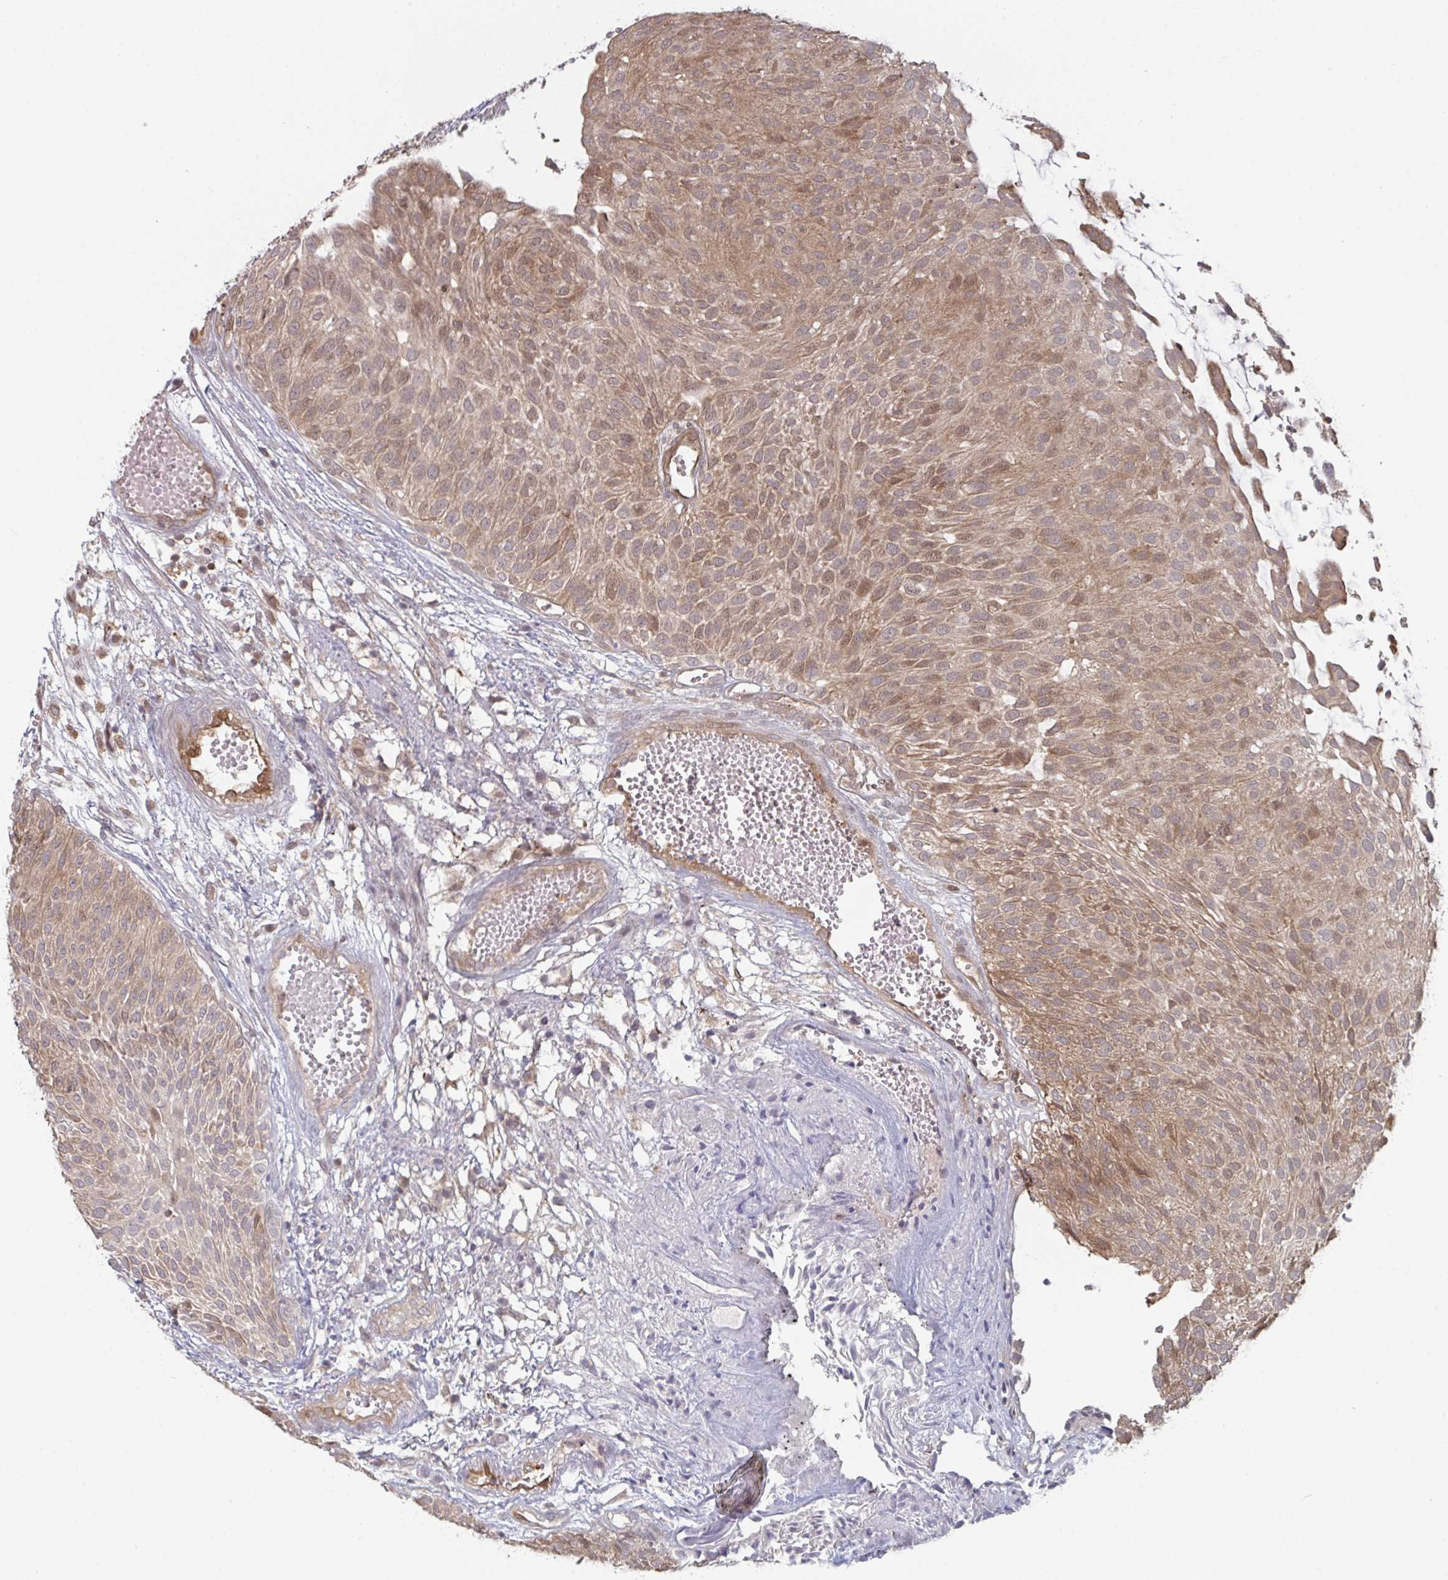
{"staining": {"intensity": "moderate", "quantity": ">75%", "location": "cytoplasmic/membranous"}, "tissue": "urothelial cancer", "cell_type": "Tumor cells", "image_type": "cancer", "snomed": [{"axis": "morphology", "description": "Urothelial carcinoma, NOS"}, {"axis": "topography", "description": "Urinary bladder"}], "caption": "Immunohistochemical staining of human urothelial cancer exhibits moderate cytoplasmic/membranous protein positivity in about >75% of tumor cells. The protein is stained brown, and the nuclei are stained in blue (DAB (3,3'-diaminobenzidine) IHC with brightfield microscopy, high magnification).", "gene": "PTPRD", "patient": {"sex": "male", "age": 84}}